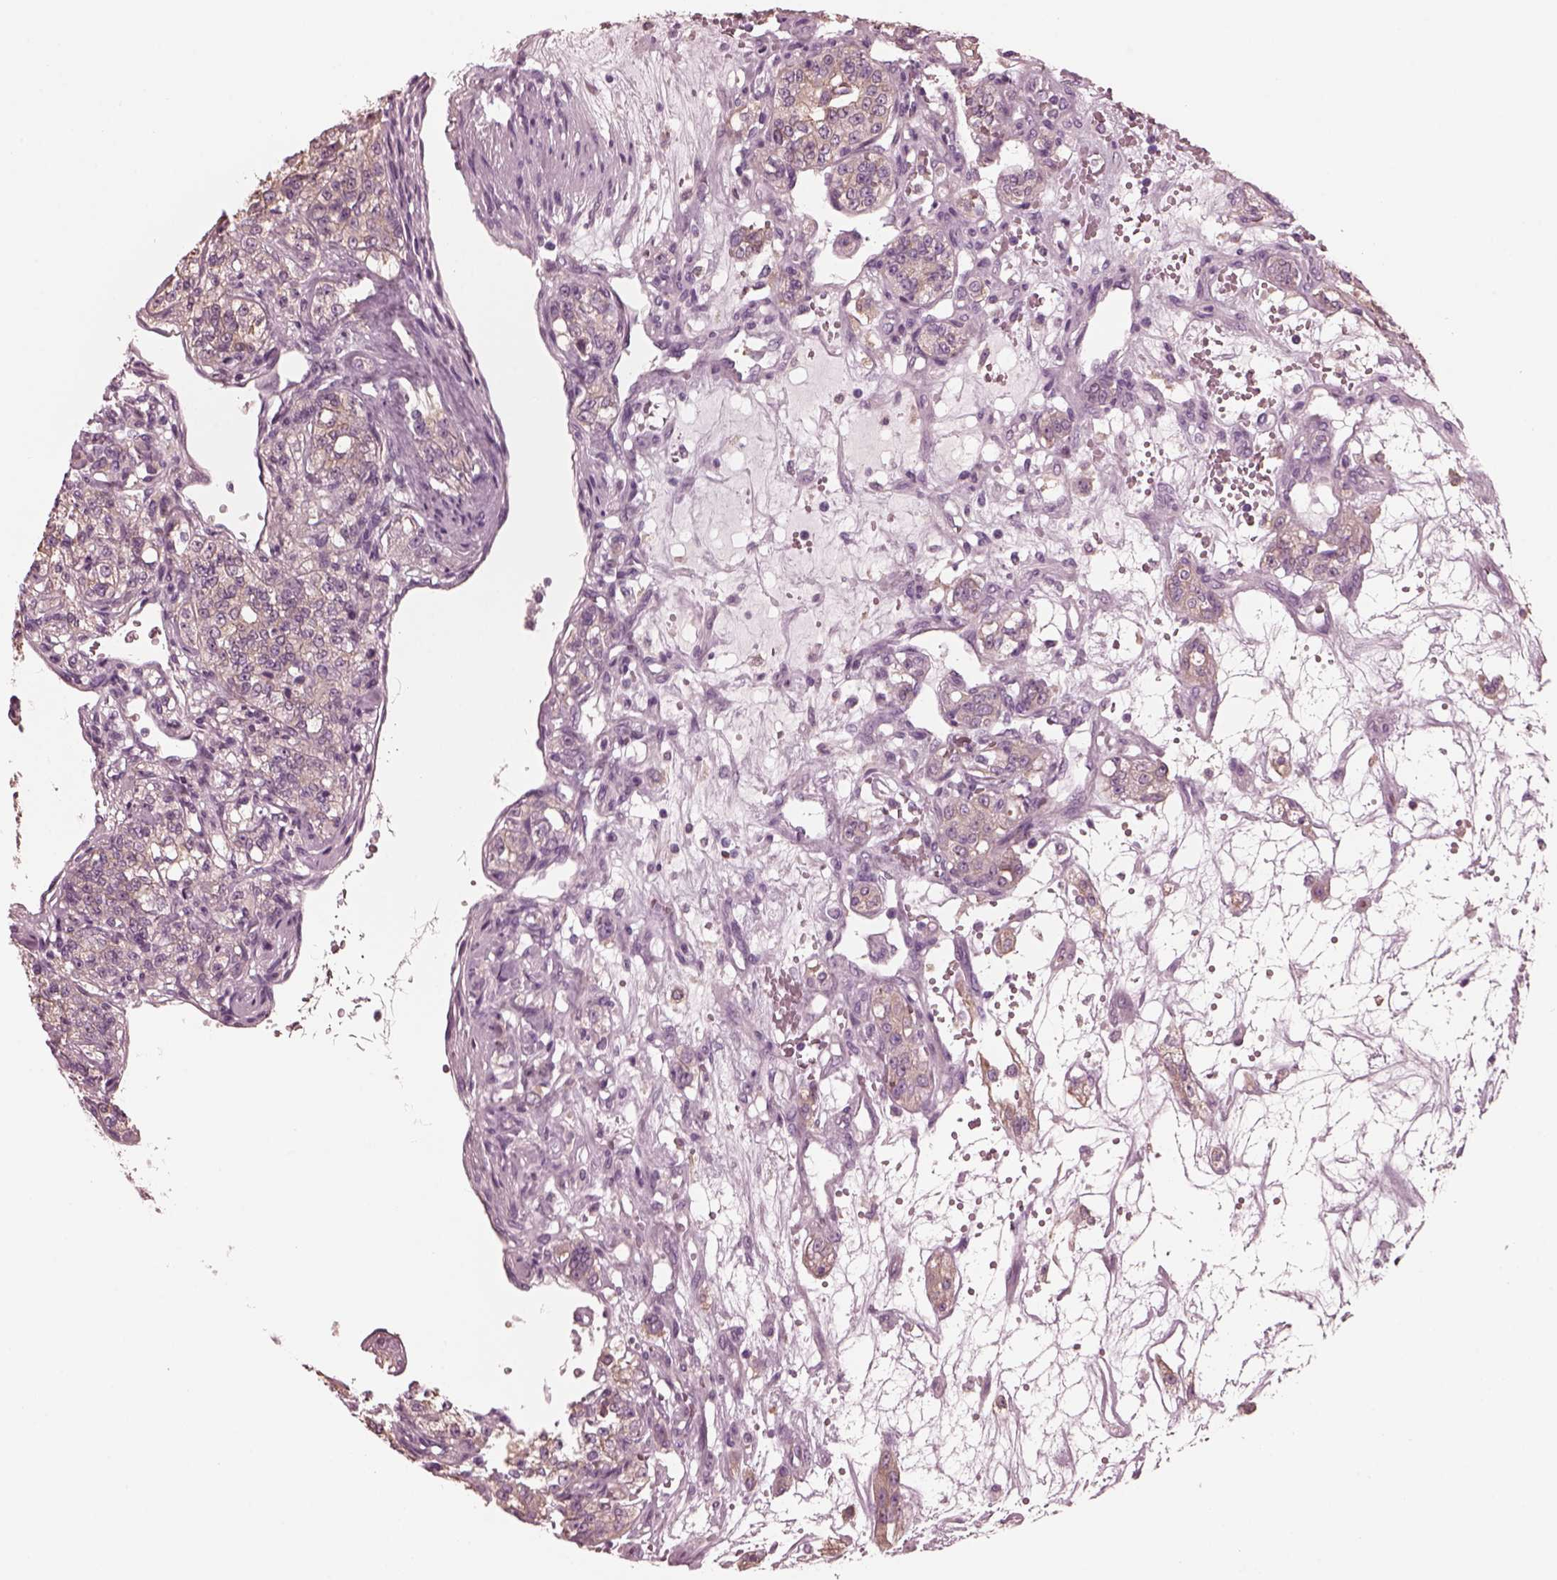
{"staining": {"intensity": "negative", "quantity": "none", "location": "none"}, "tissue": "renal cancer", "cell_type": "Tumor cells", "image_type": "cancer", "snomed": [{"axis": "morphology", "description": "Adenocarcinoma, NOS"}, {"axis": "topography", "description": "Kidney"}], "caption": "Immunohistochemistry (IHC) of renal cancer (adenocarcinoma) reveals no positivity in tumor cells. (Brightfield microscopy of DAB (3,3'-diaminobenzidine) immunohistochemistry (IHC) at high magnification).", "gene": "CGA", "patient": {"sex": "female", "age": 63}}